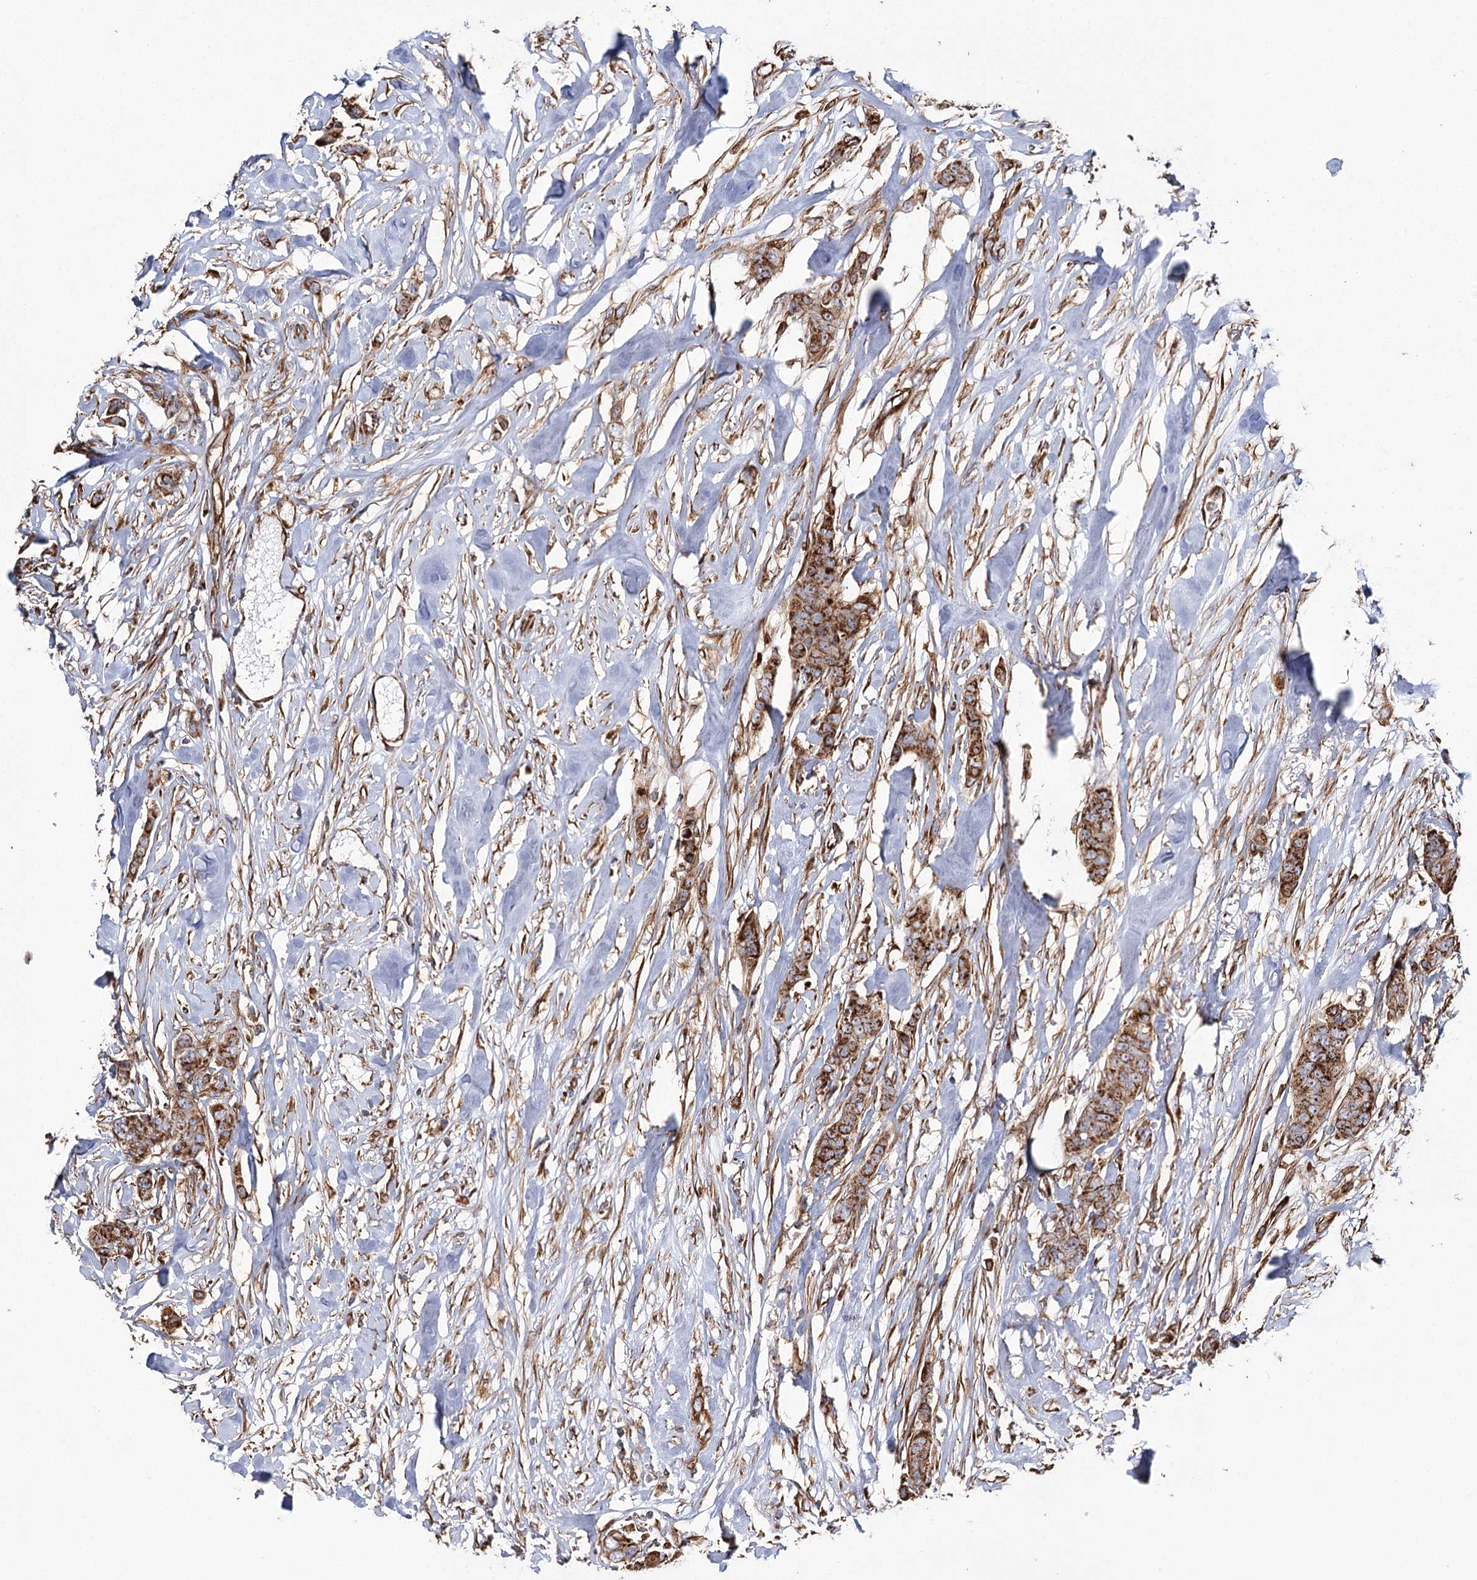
{"staining": {"intensity": "strong", "quantity": ">75%", "location": "cytoplasmic/membranous"}, "tissue": "breast cancer", "cell_type": "Tumor cells", "image_type": "cancer", "snomed": [{"axis": "morphology", "description": "Duct carcinoma"}, {"axis": "topography", "description": "Breast"}], "caption": "Tumor cells reveal strong cytoplasmic/membranous staining in approximately >75% of cells in breast cancer. (Stains: DAB in brown, nuclei in blue, Microscopy: brightfield microscopy at high magnification).", "gene": "THUMPD3", "patient": {"sex": "female", "age": 40}}